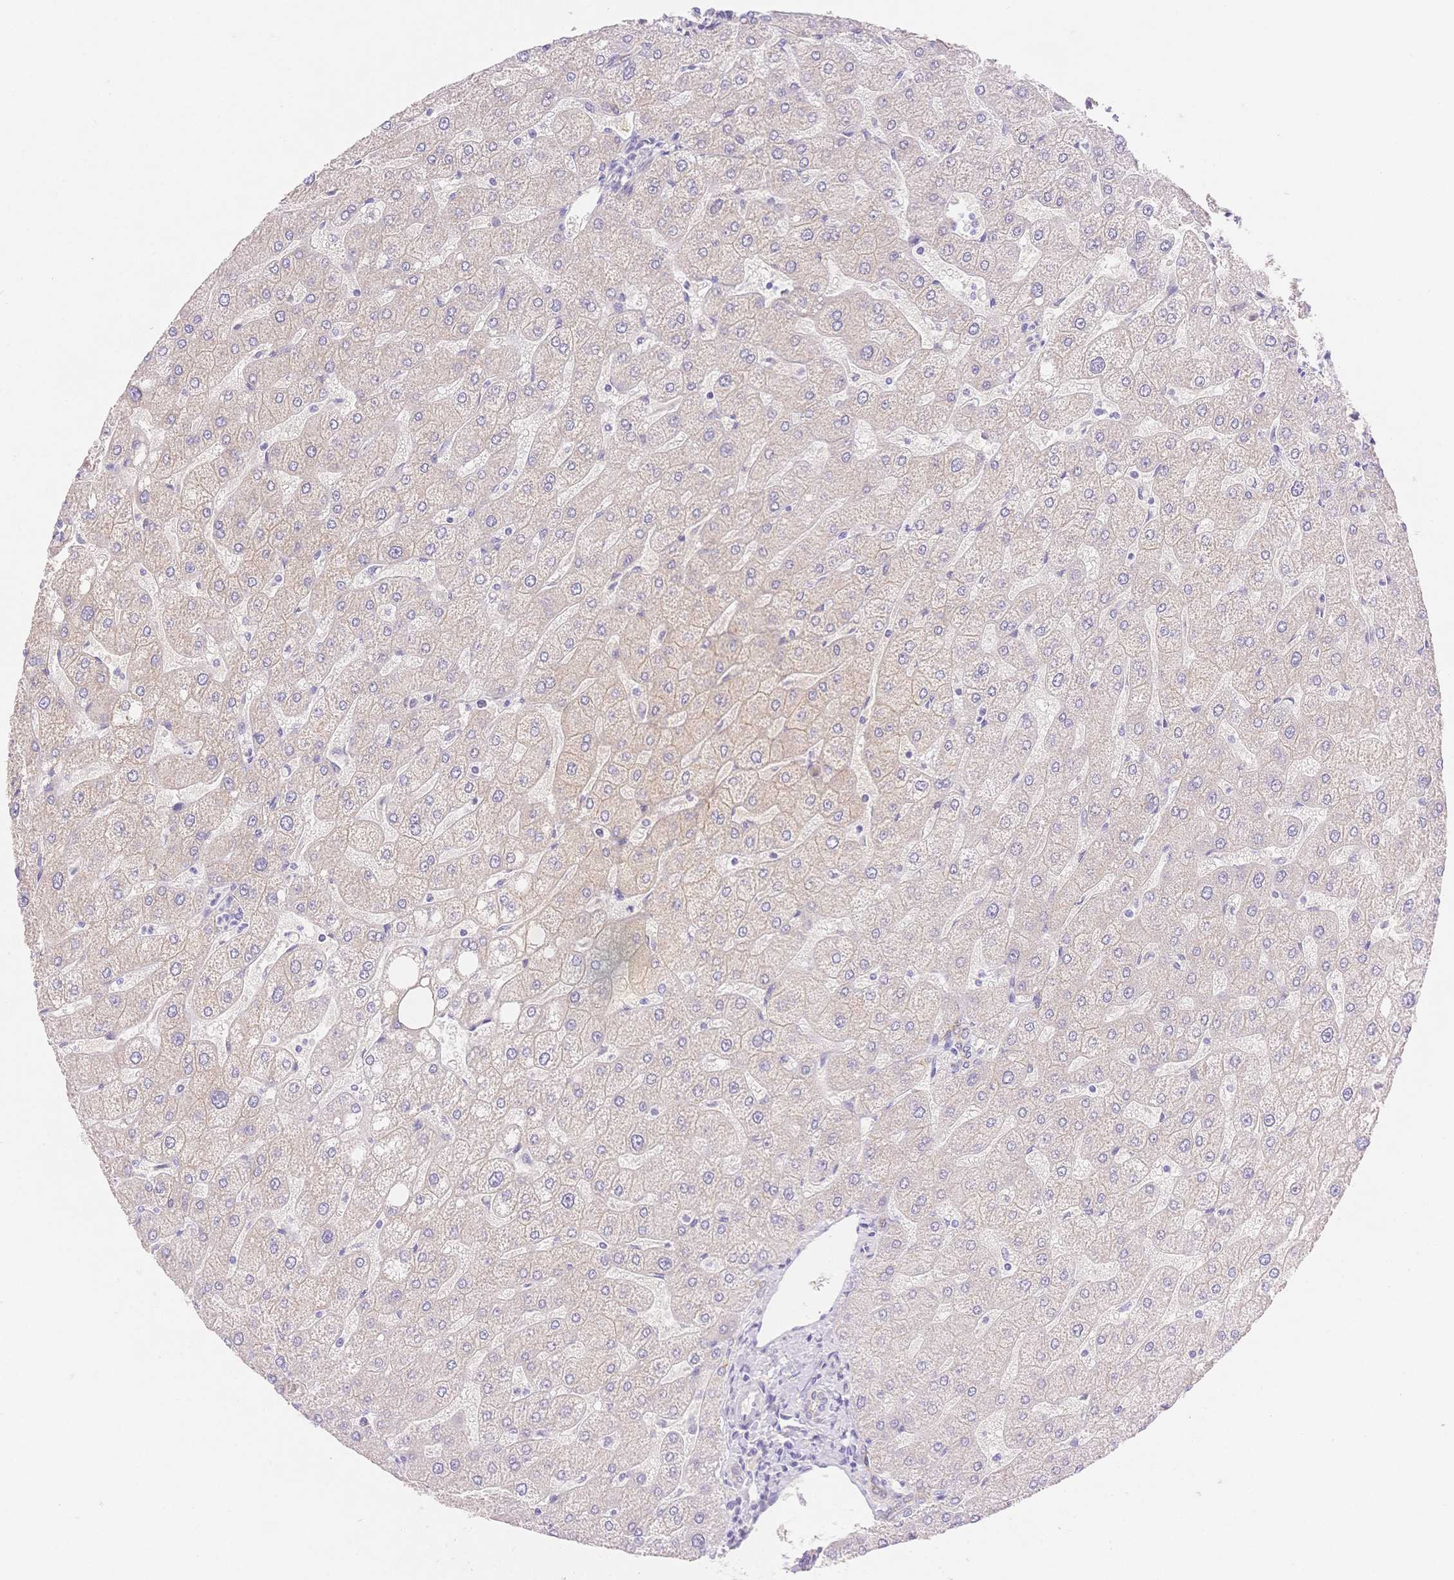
{"staining": {"intensity": "negative", "quantity": "none", "location": "none"}, "tissue": "liver", "cell_type": "Cholangiocytes", "image_type": "normal", "snomed": [{"axis": "morphology", "description": "Normal tissue, NOS"}, {"axis": "topography", "description": "Liver"}], "caption": "This is a micrograph of immunohistochemistry staining of unremarkable liver, which shows no expression in cholangiocytes. (Immunohistochemistry (ihc), brightfield microscopy, high magnification).", "gene": "WDR54", "patient": {"sex": "male", "age": 67}}